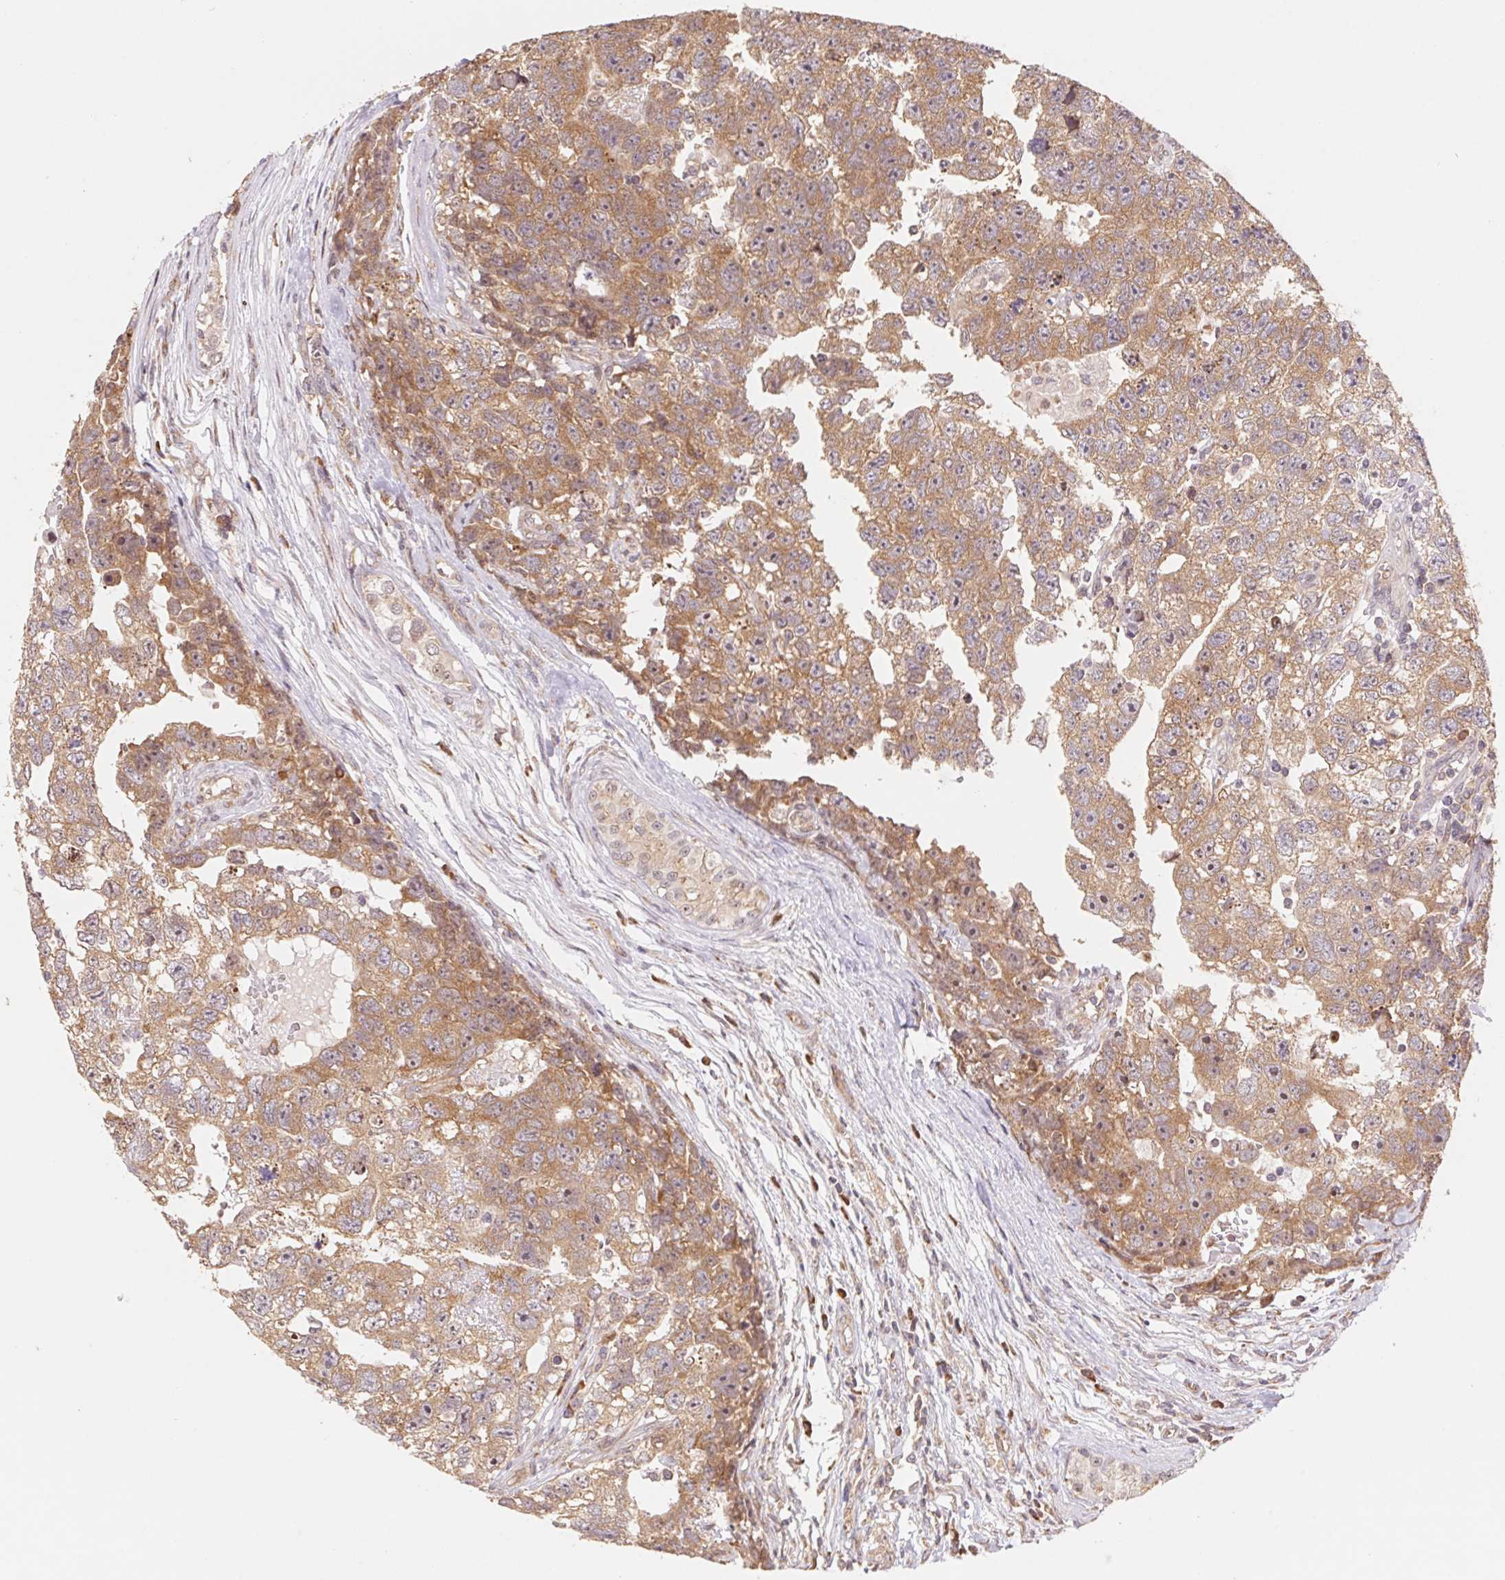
{"staining": {"intensity": "moderate", "quantity": ">75%", "location": "cytoplasmic/membranous,nuclear"}, "tissue": "testis cancer", "cell_type": "Tumor cells", "image_type": "cancer", "snomed": [{"axis": "morphology", "description": "Carcinoma, Embryonal, NOS"}, {"axis": "topography", "description": "Testis"}], "caption": "The micrograph reveals a brown stain indicating the presence of a protein in the cytoplasmic/membranous and nuclear of tumor cells in testis cancer.", "gene": "RPL27A", "patient": {"sex": "male", "age": 22}}